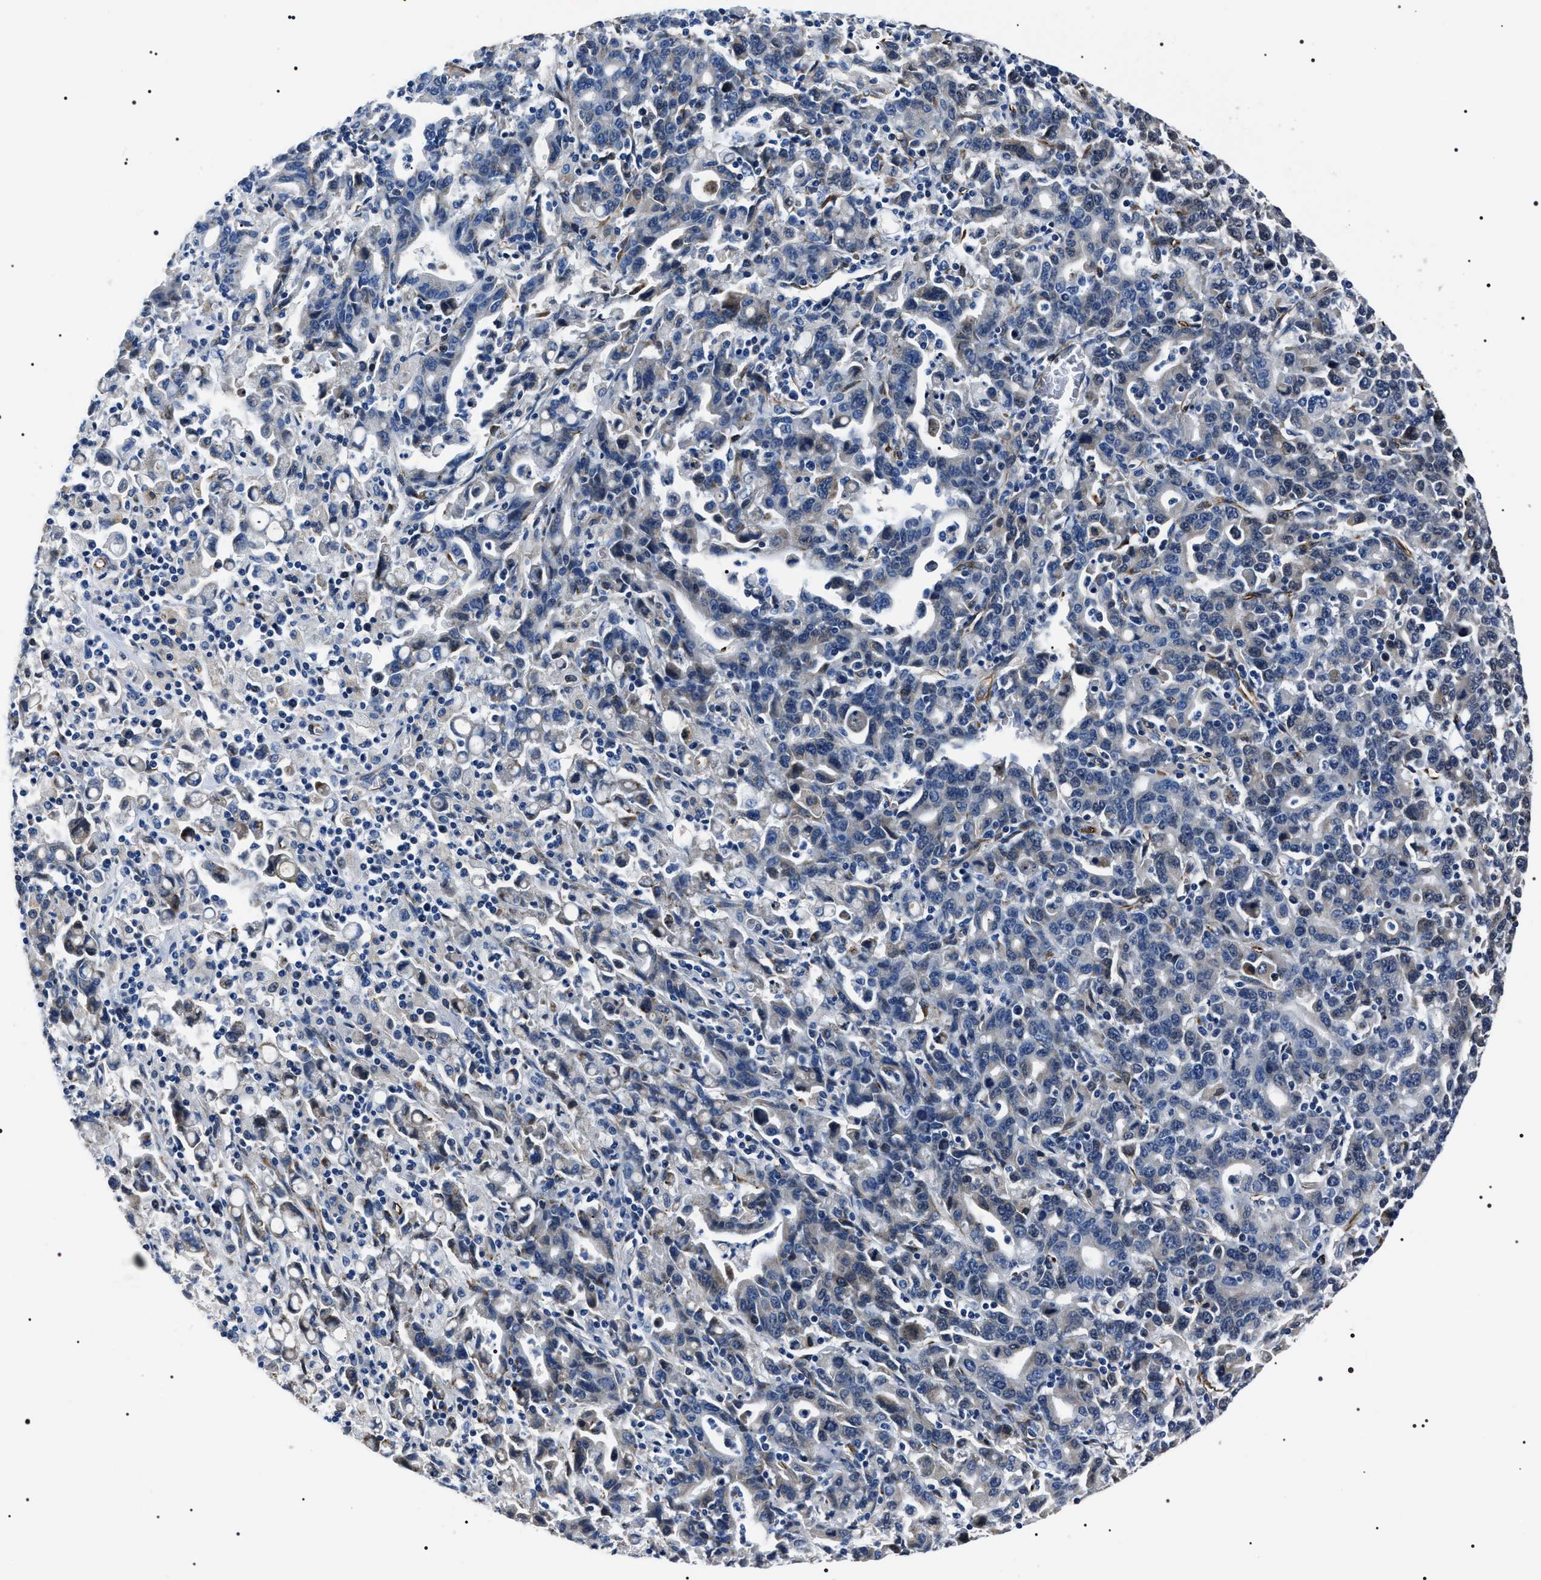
{"staining": {"intensity": "weak", "quantity": "25%-75%", "location": "cytoplasmic/membranous"}, "tissue": "stomach cancer", "cell_type": "Tumor cells", "image_type": "cancer", "snomed": [{"axis": "morphology", "description": "Adenocarcinoma, NOS"}, {"axis": "topography", "description": "Stomach, upper"}], "caption": "Tumor cells display low levels of weak cytoplasmic/membranous staining in approximately 25%-75% of cells in stomach cancer (adenocarcinoma).", "gene": "BAG2", "patient": {"sex": "male", "age": 69}}